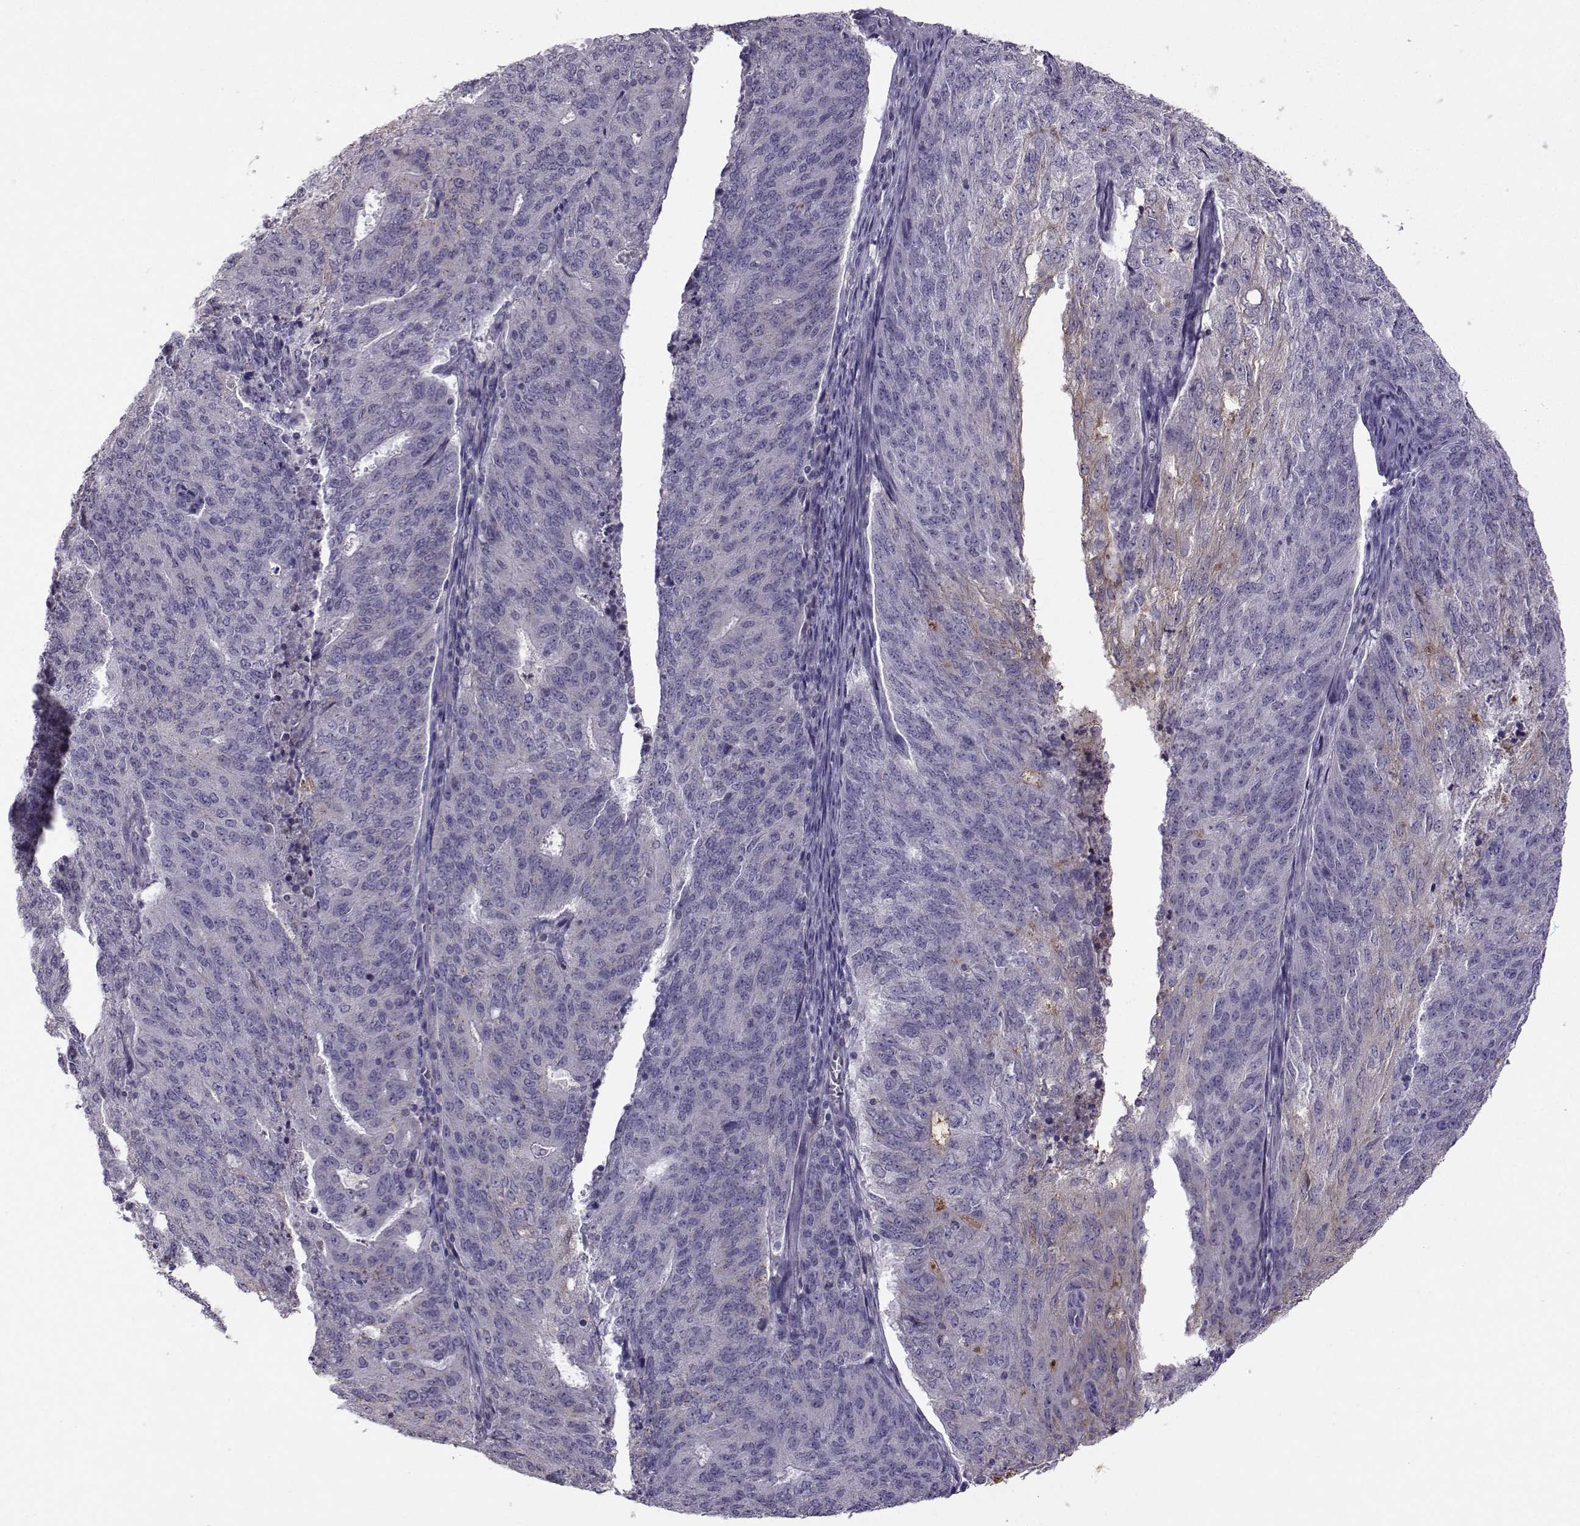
{"staining": {"intensity": "weak", "quantity": "<25%", "location": "cytoplasmic/membranous"}, "tissue": "endometrial cancer", "cell_type": "Tumor cells", "image_type": "cancer", "snomed": [{"axis": "morphology", "description": "Adenocarcinoma, NOS"}, {"axis": "topography", "description": "Endometrium"}], "caption": "Adenocarcinoma (endometrial) was stained to show a protein in brown. There is no significant staining in tumor cells. (Stains: DAB (3,3'-diaminobenzidine) IHC with hematoxylin counter stain, Microscopy: brightfield microscopy at high magnification).", "gene": "FCAMR", "patient": {"sex": "female", "age": 82}}